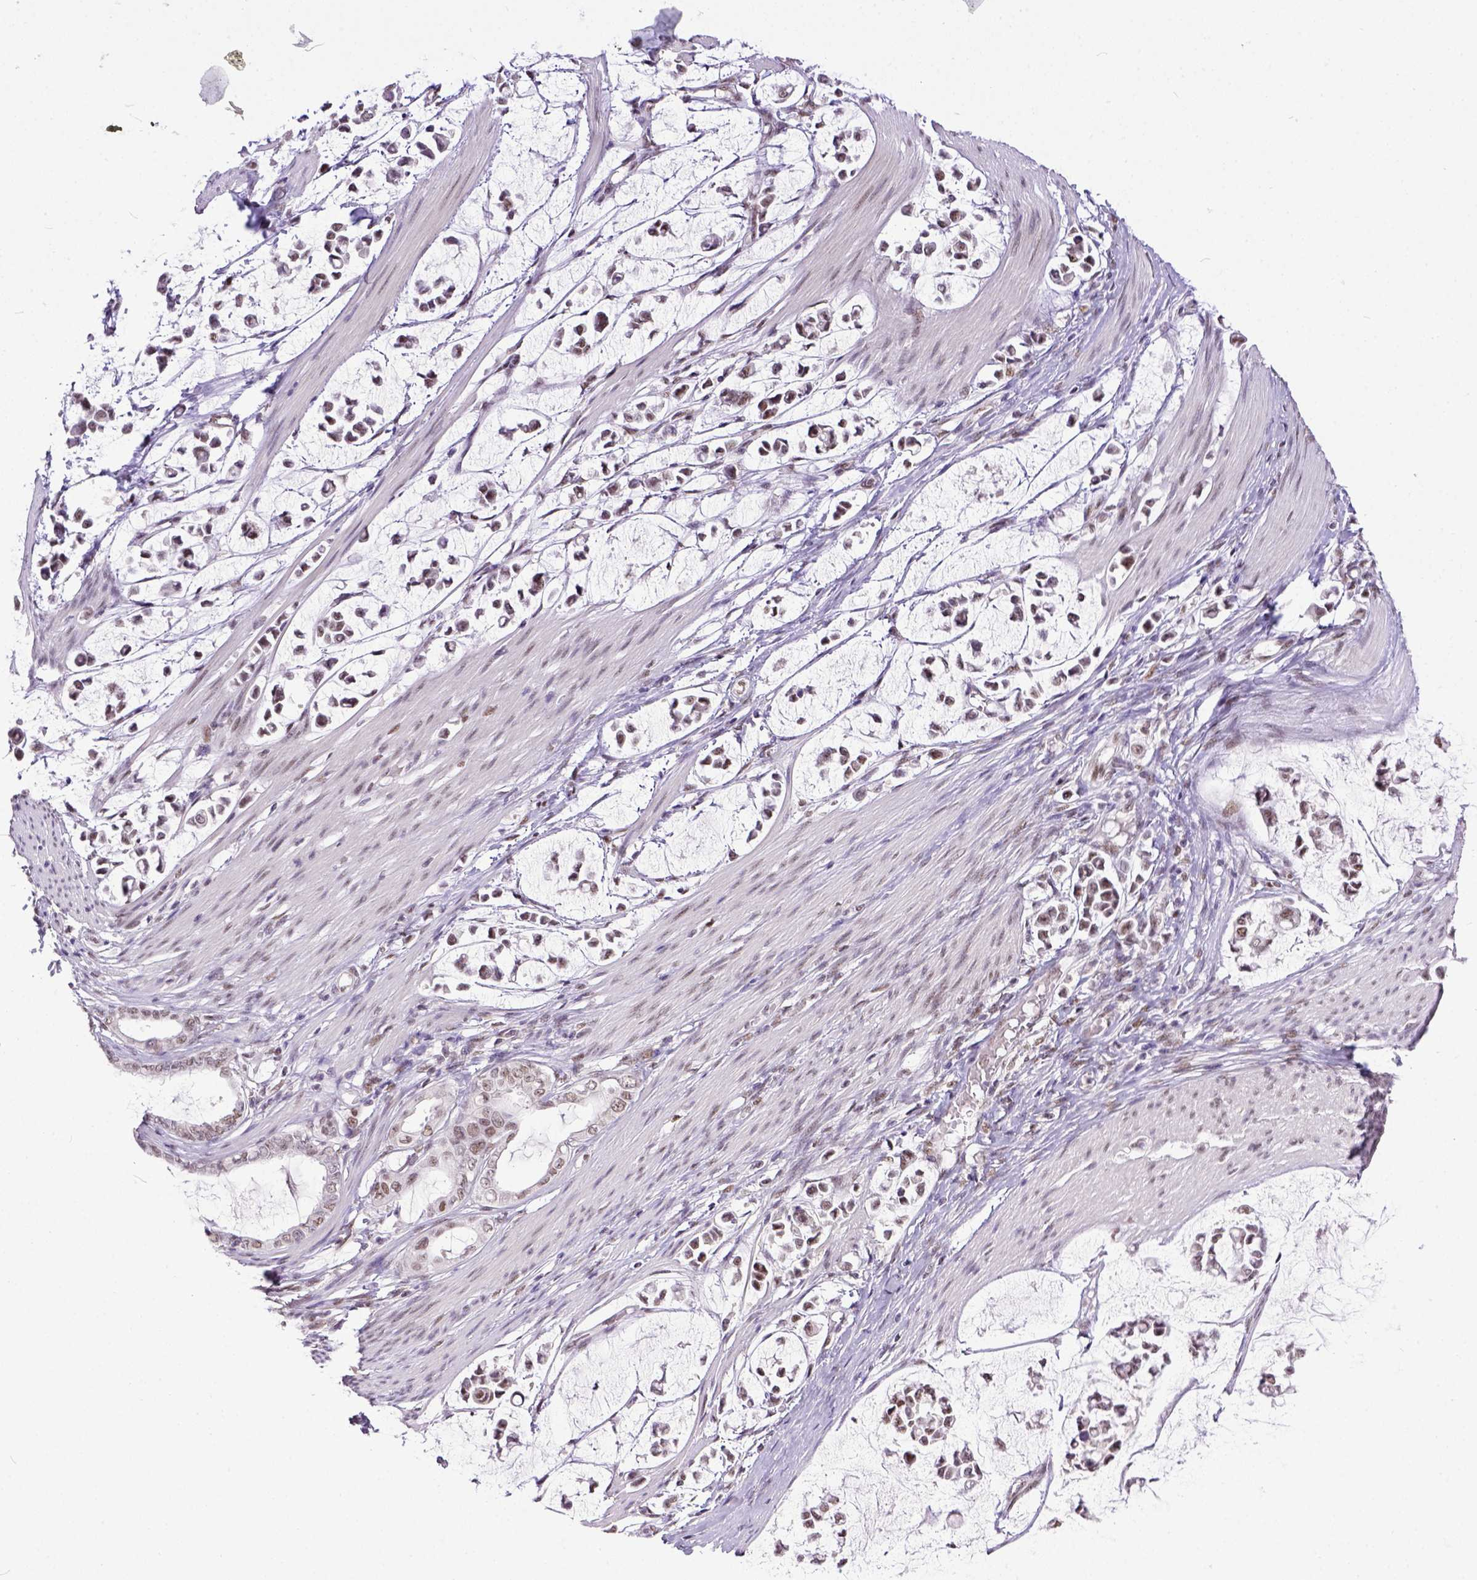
{"staining": {"intensity": "moderate", "quantity": ">75%", "location": "nuclear"}, "tissue": "stomach cancer", "cell_type": "Tumor cells", "image_type": "cancer", "snomed": [{"axis": "morphology", "description": "Adenocarcinoma, NOS"}, {"axis": "topography", "description": "Stomach"}], "caption": "Immunohistochemistry (IHC) image of human stomach adenocarcinoma stained for a protein (brown), which demonstrates medium levels of moderate nuclear positivity in about >75% of tumor cells.", "gene": "ERCC1", "patient": {"sex": "male", "age": 82}}